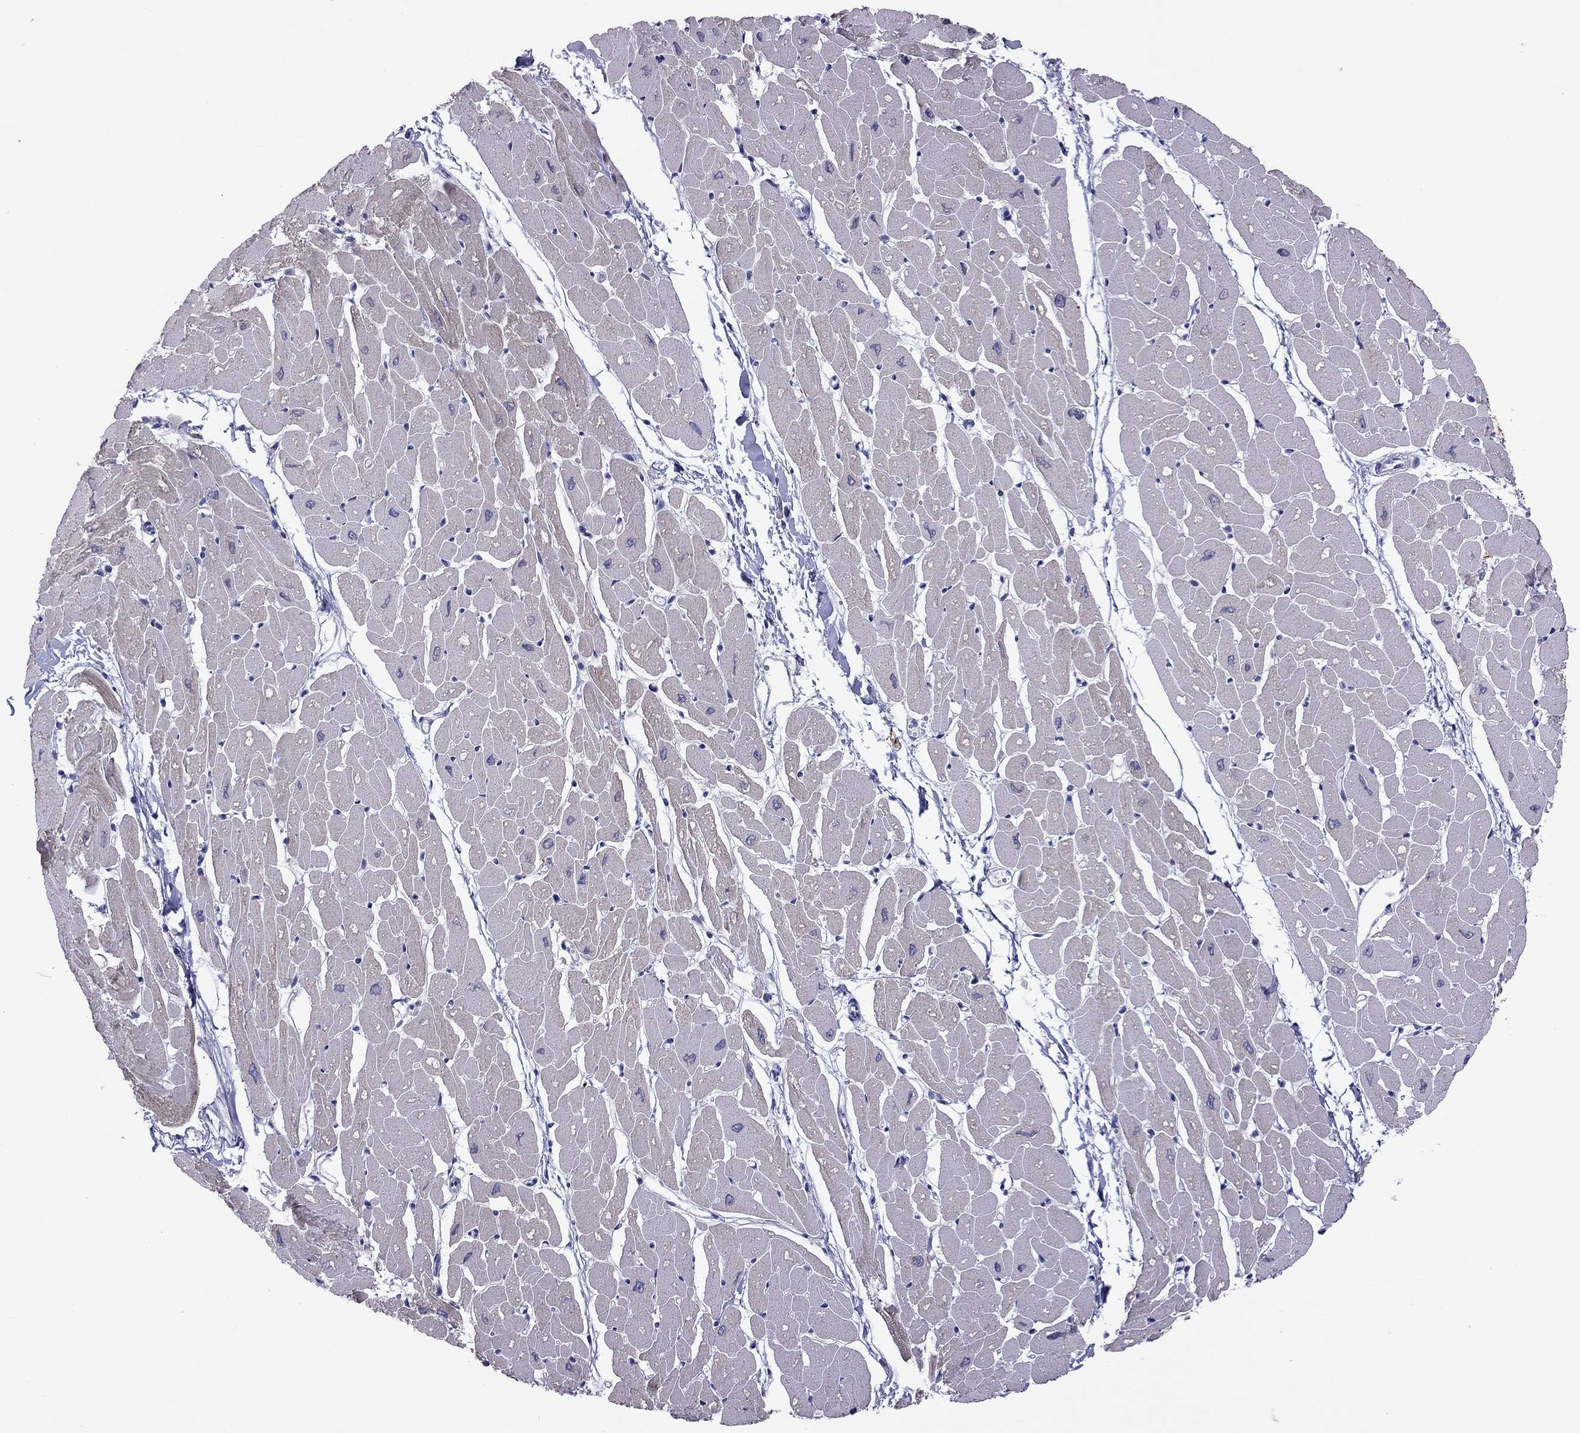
{"staining": {"intensity": "moderate", "quantity": "25%-75%", "location": "cytoplasmic/membranous"}, "tissue": "heart muscle", "cell_type": "Cardiomyocytes", "image_type": "normal", "snomed": [{"axis": "morphology", "description": "Normal tissue, NOS"}, {"axis": "topography", "description": "Heart"}], "caption": "Heart muscle stained for a protein (brown) displays moderate cytoplasmic/membranous positive positivity in about 25%-75% of cardiomyocytes.", "gene": "PPP1R3A", "patient": {"sex": "male", "age": 57}}